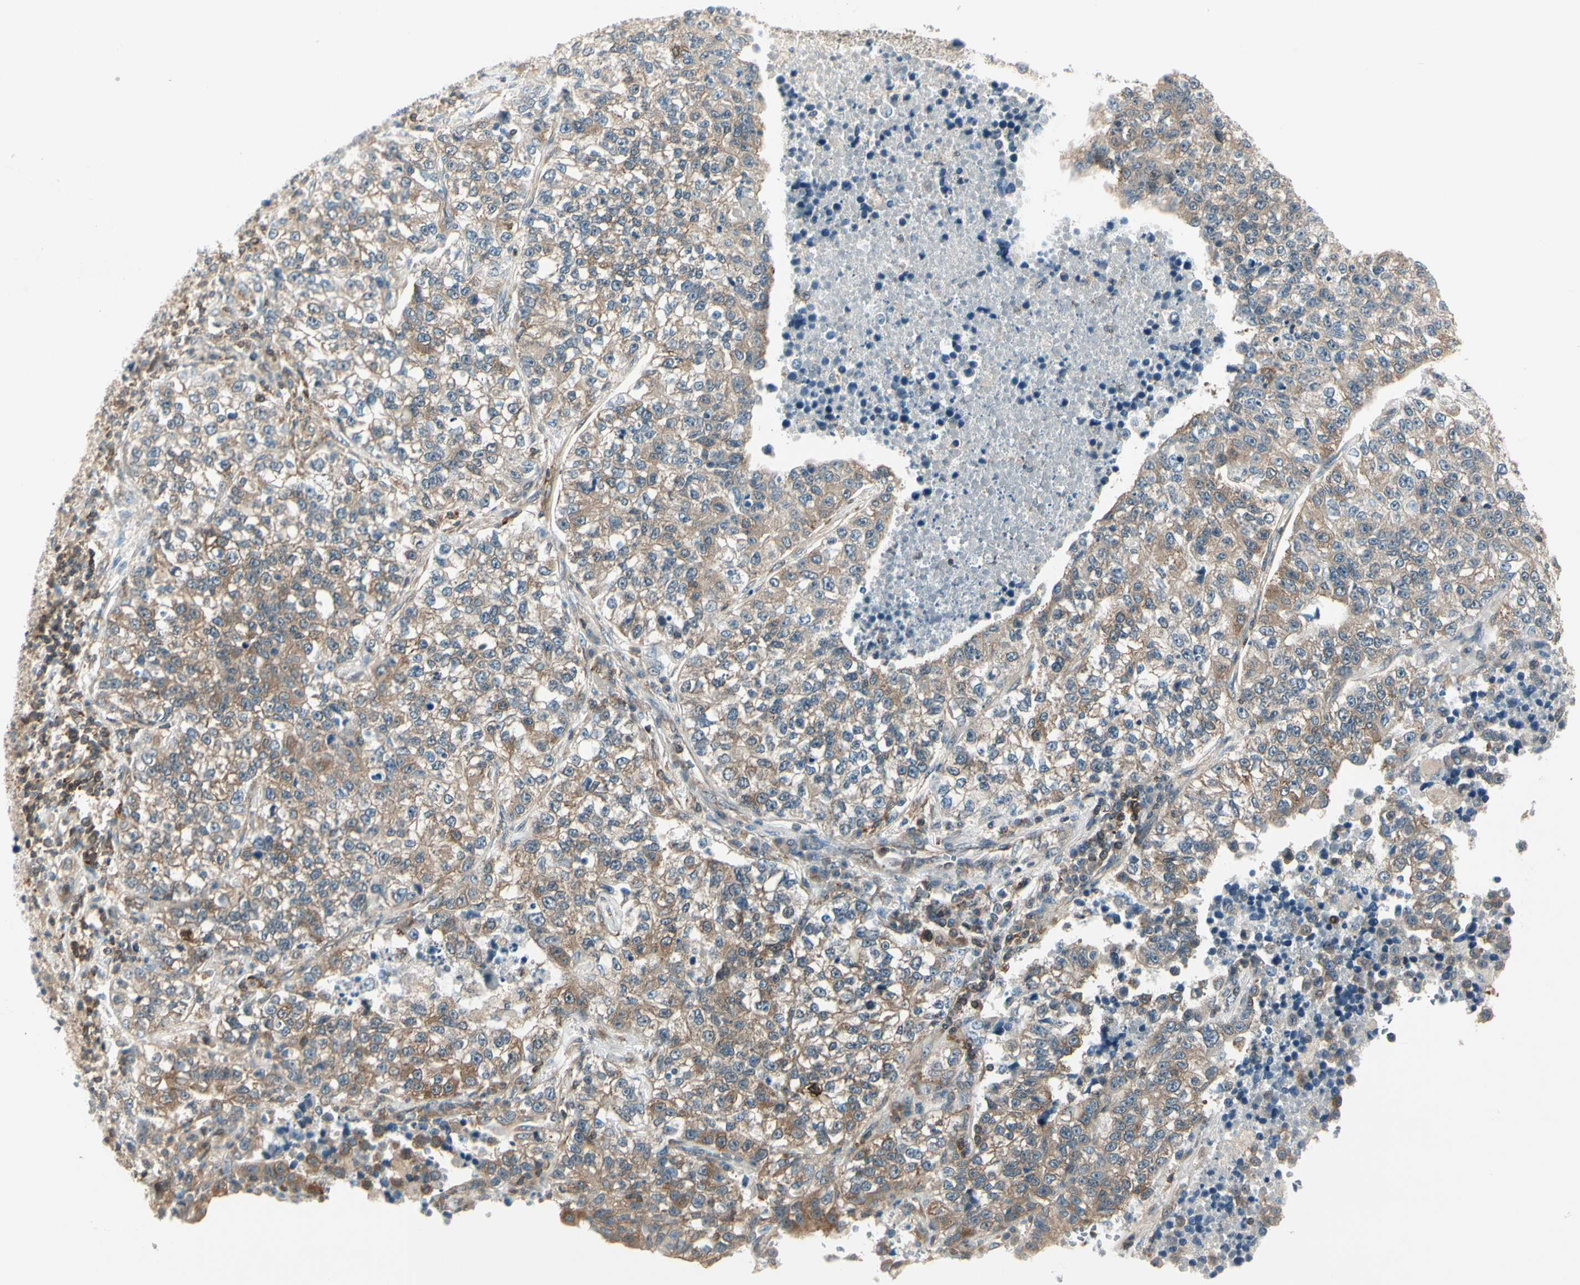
{"staining": {"intensity": "weak", "quantity": ">75%", "location": "cytoplasmic/membranous"}, "tissue": "lung cancer", "cell_type": "Tumor cells", "image_type": "cancer", "snomed": [{"axis": "morphology", "description": "Adenocarcinoma, NOS"}, {"axis": "topography", "description": "Lung"}], "caption": "A photomicrograph of lung cancer stained for a protein demonstrates weak cytoplasmic/membranous brown staining in tumor cells. Using DAB (brown) and hematoxylin (blue) stains, captured at high magnification using brightfield microscopy.", "gene": "OXSR1", "patient": {"sex": "male", "age": 49}}